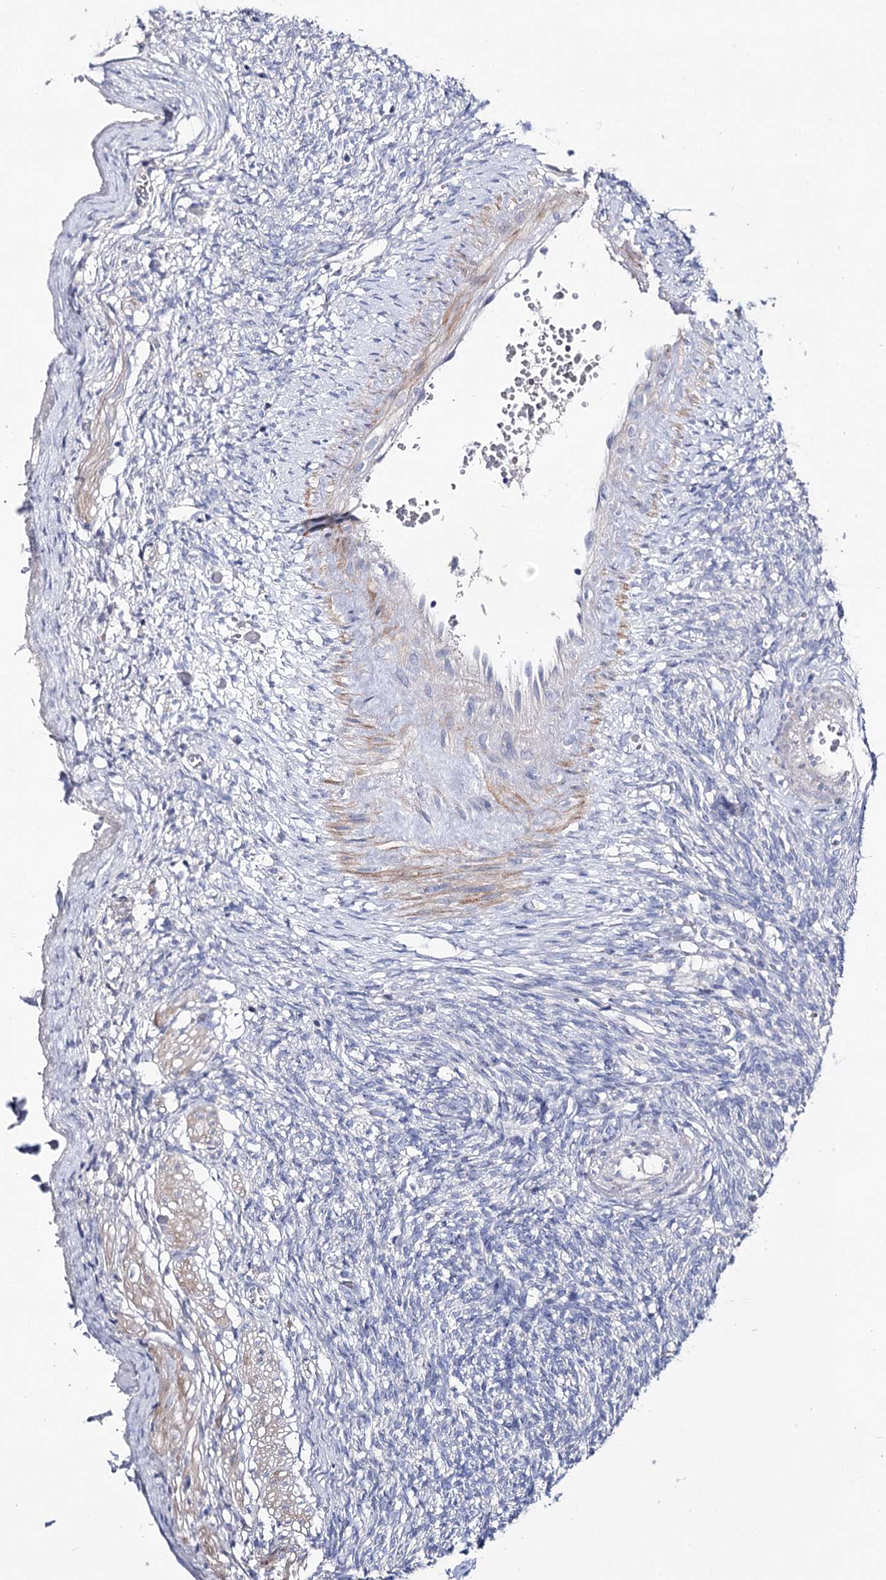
{"staining": {"intensity": "negative", "quantity": "none", "location": "none"}, "tissue": "ovary", "cell_type": "Follicle cells", "image_type": "normal", "snomed": [{"axis": "morphology", "description": "Normal tissue, NOS"}, {"axis": "topography", "description": "Ovary"}], "caption": "Immunohistochemistry image of benign ovary: human ovary stained with DAB reveals no significant protein positivity in follicle cells.", "gene": "NRAP", "patient": {"sex": "female", "age": 34}}